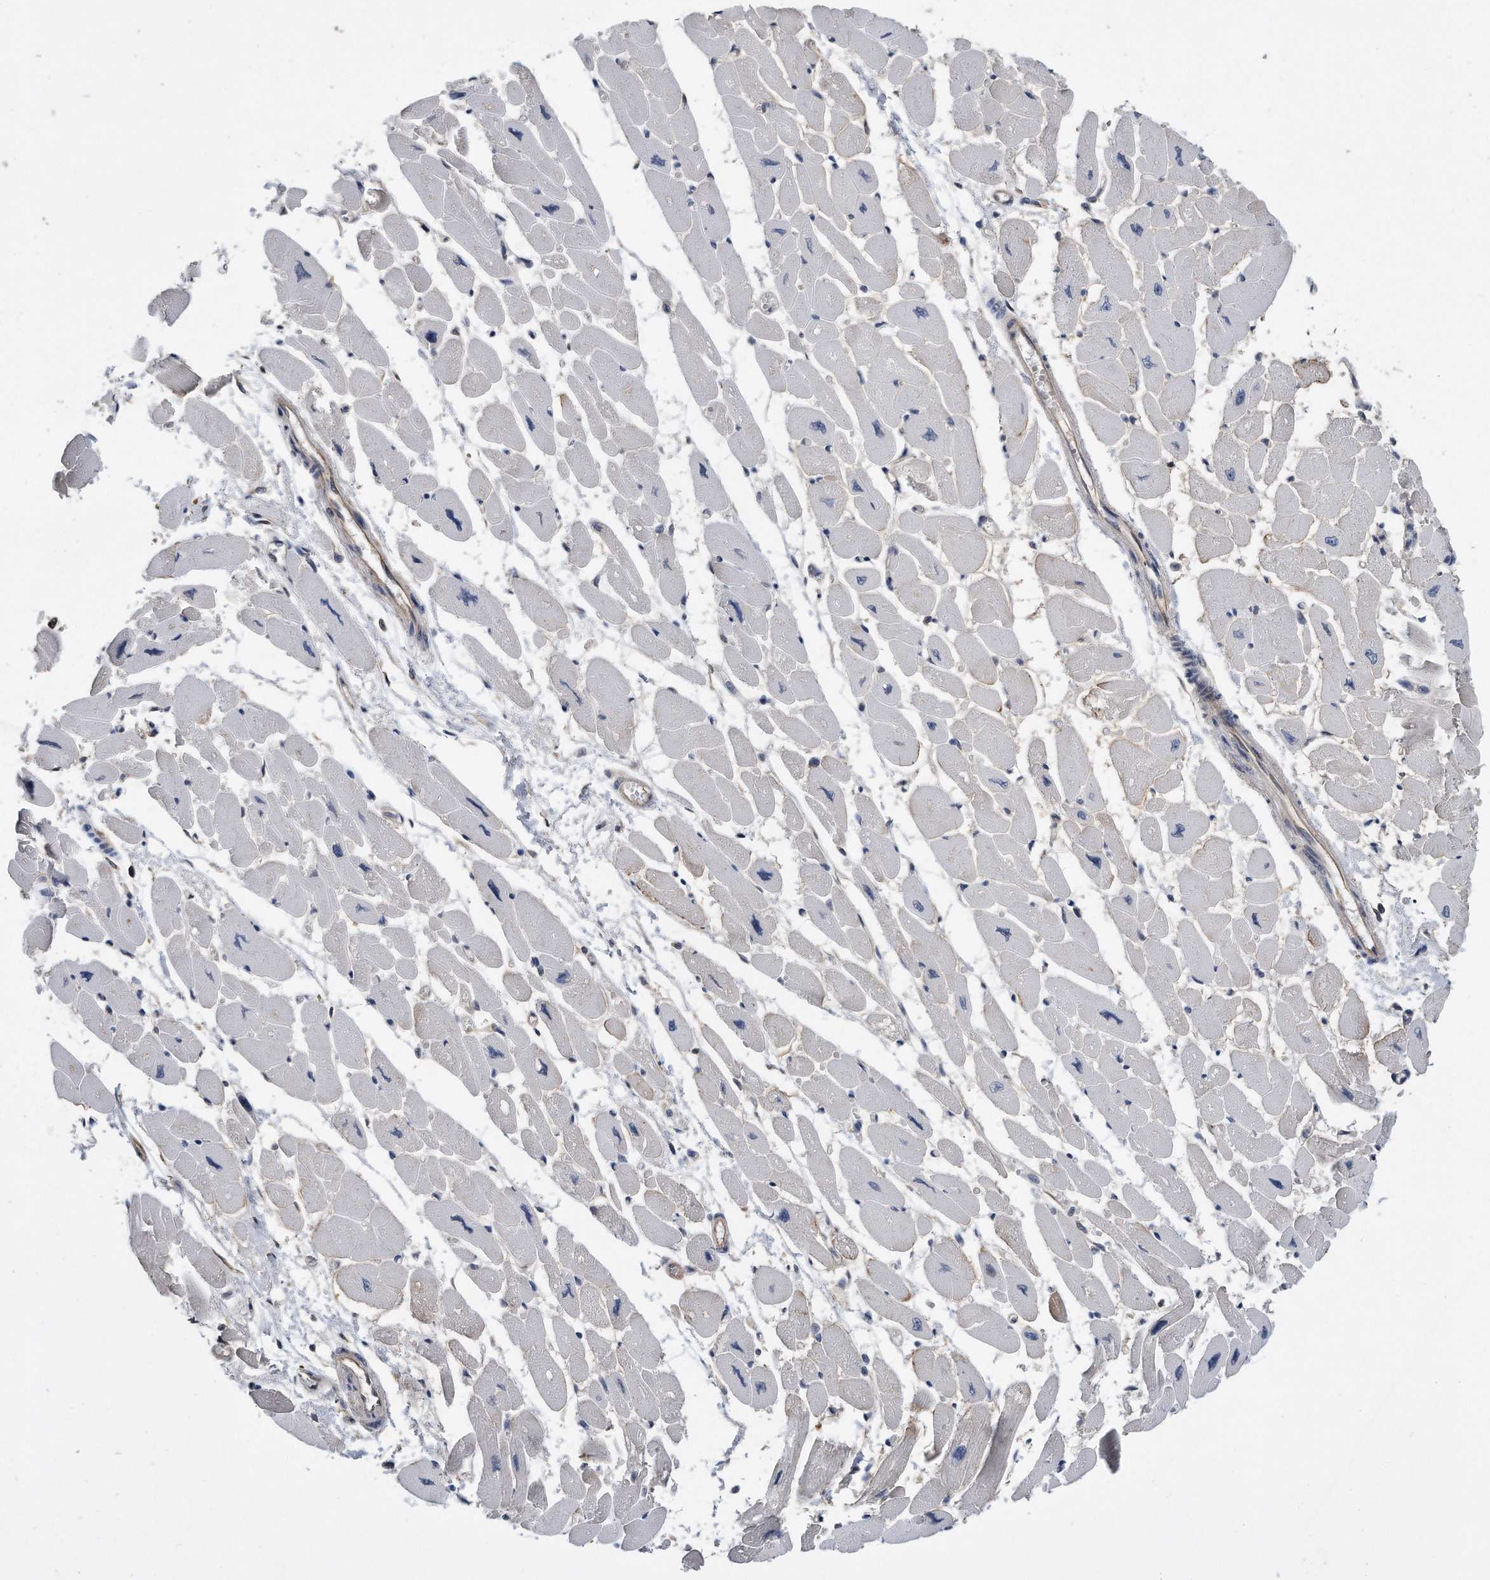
{"staining": {"intensity": "negative", "quantity": "none", "location": "none"}, "tissue": "heart muscle", "cell_type": "Cardiomyocytes", "image_type": "normal", "snomed": [{"axis": "morphology", "description": "Normal tissue, NOS"}, {"axis": "topography", "description": "Heart"}], "caption": "Immunohistochemistry (IHC) of unremarkable heart muscle reveals no expression in cardiomyocytes. (Brightfield microscopy of DAB (3,3'-diaminobenzidine) immunohistochemistry at high magnification).", "gene": "GPC1", "patient": {"sex": "female", "age": 54}}